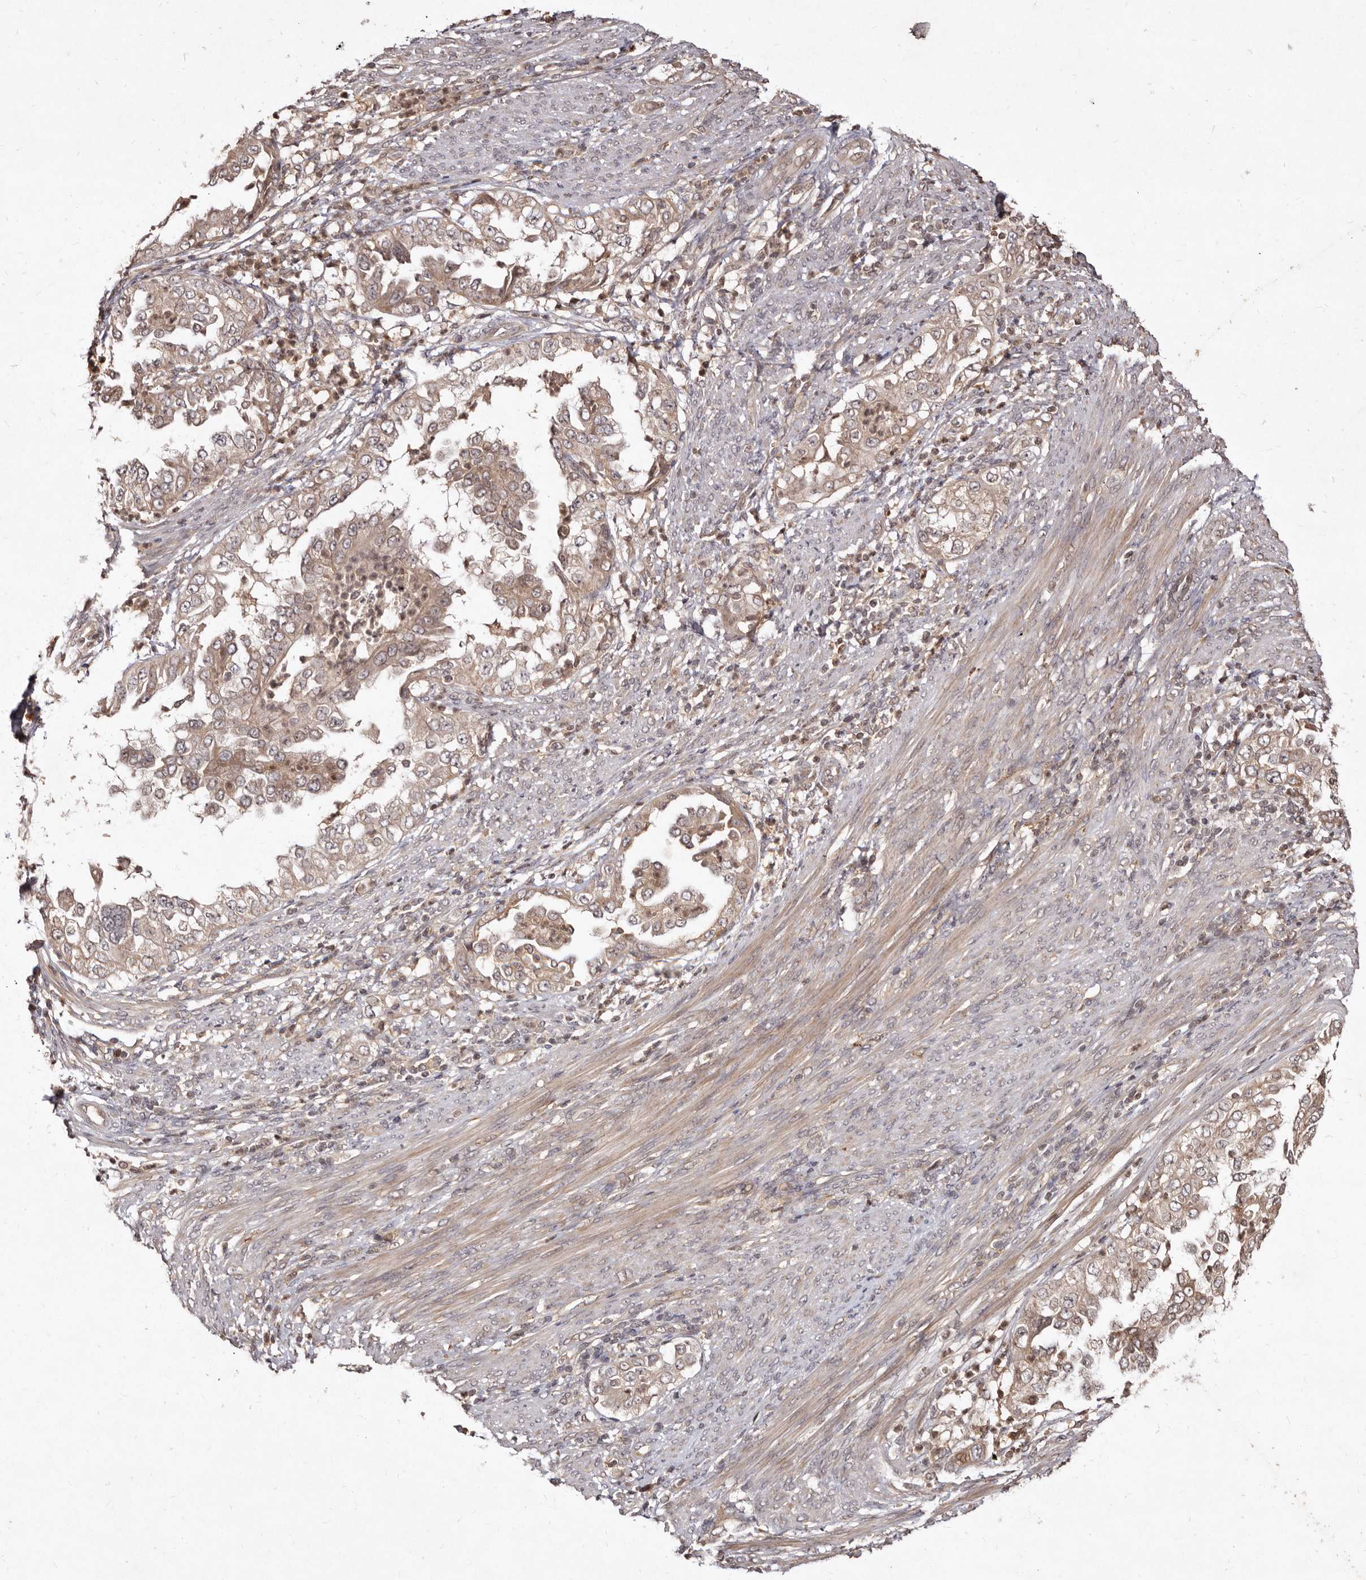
{"staining": {"intensity": "weak", "quantity": ">75%", "location": "cytoplasmic/membranous"}, "tissue": "endometrial cancer", "cell_type": "Tumor cells", "image_type": "cancer", "snomed": [{"axis": "morphology", "description": "Adenocarcinoma, NOS"}, {"axis": "topography", "description": "Endometrium"}], "caption": "Tumor cells reveal low levels of weak cytoplasmic/membranous expression in about >75% of cells in endometrial cancer.", "gene": "LCORL", "patient": {"sex": "female", "age": 85}}